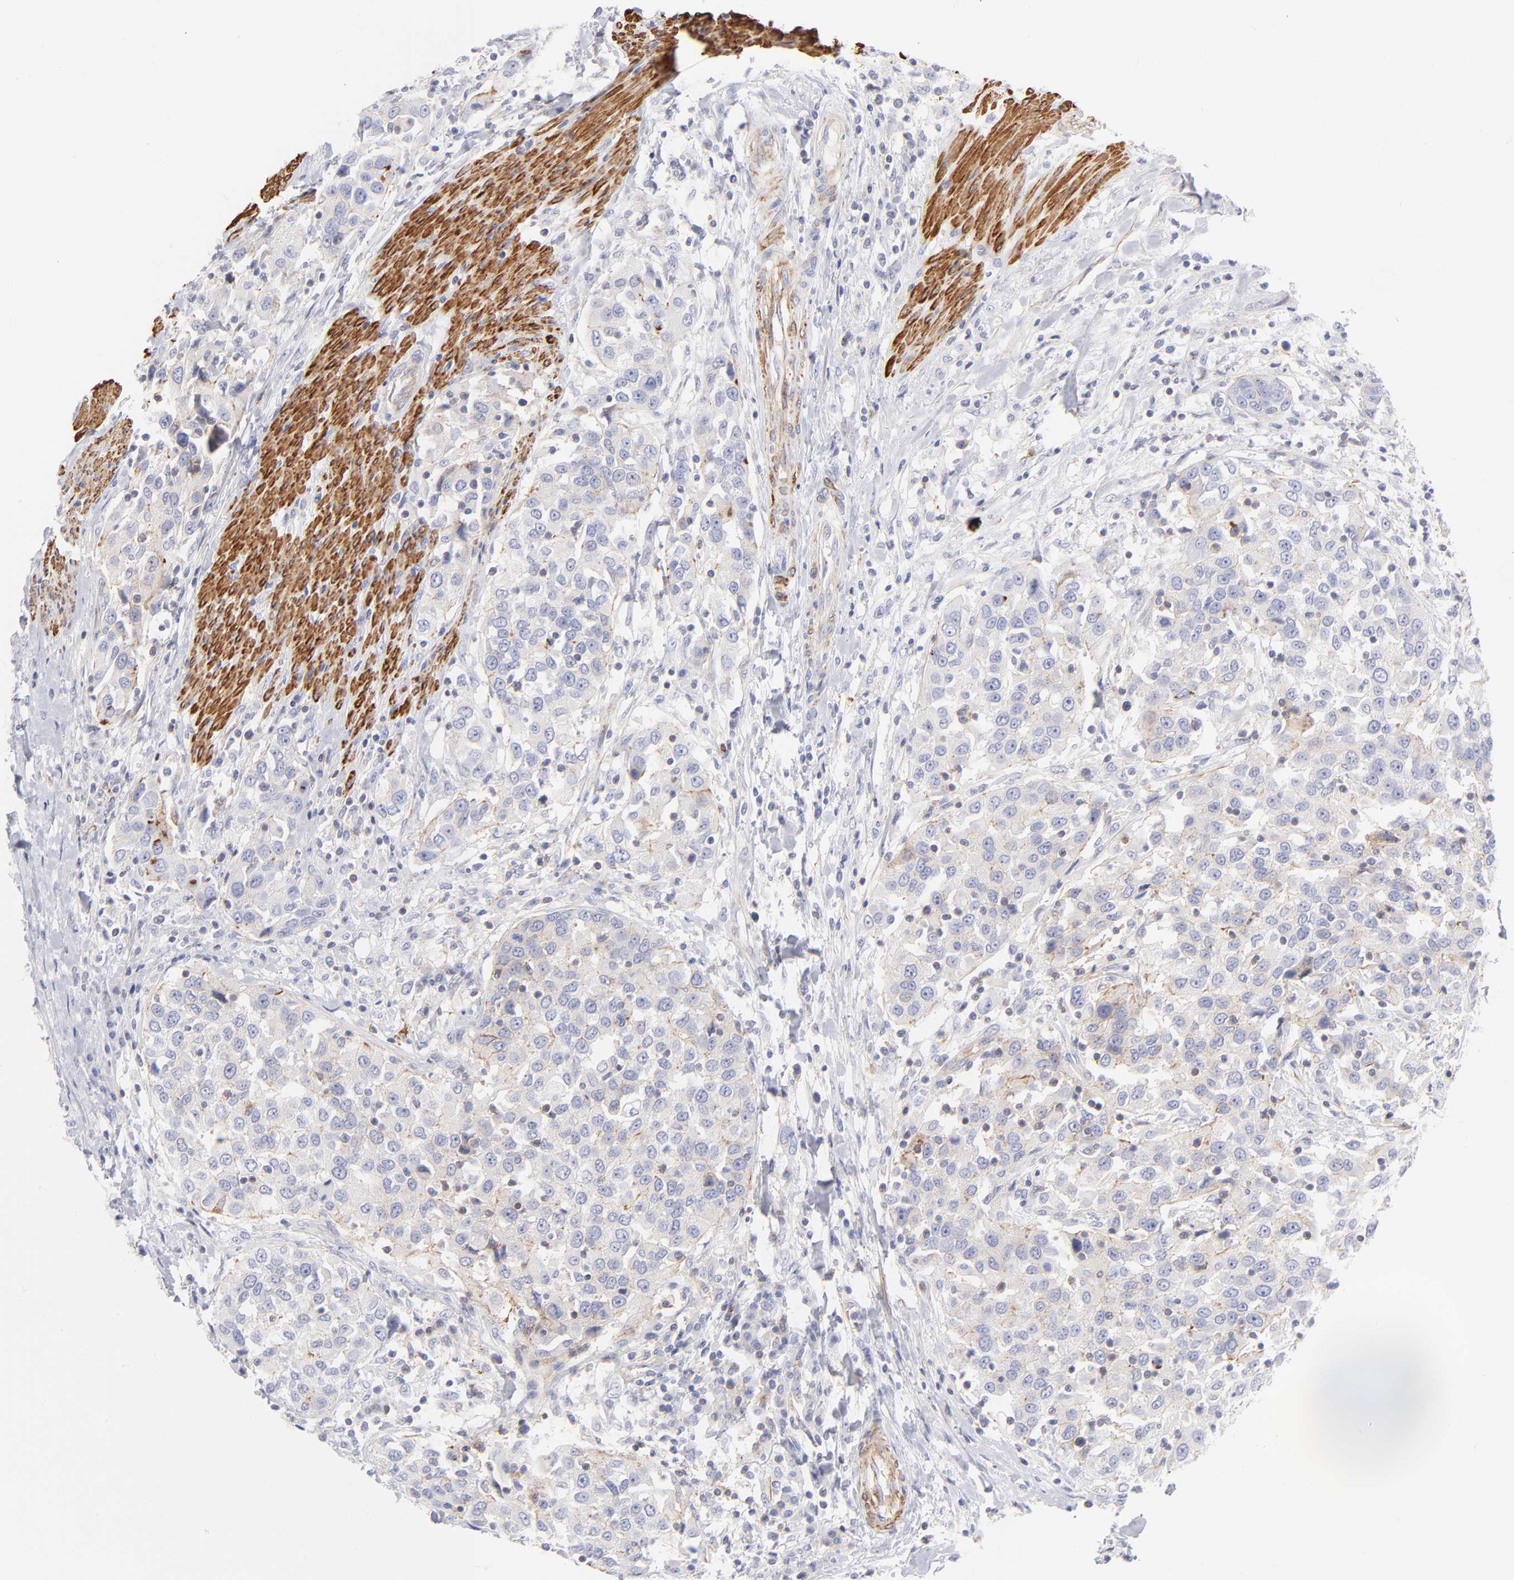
{"staining": {"intensity": "weak", "quantity": "<25%", "location": "cytoplasmic/membranous"}, "tissue": "urothelial cancer", "cell_type": "Tumor cells", "image_type": "cancer", "snomed": [{"axis": "morphology", "description": "Urothelial carcinoma, High grade"}, {"axis": "topography", "description": "Urinary bladder"}], "caption": "This is a photomicrograph of IHC staining of urothelial cancer, which shows no expression in tumor cells.", "gene": "ACTA2", "patient": {"sex": "female", "age": 80}}